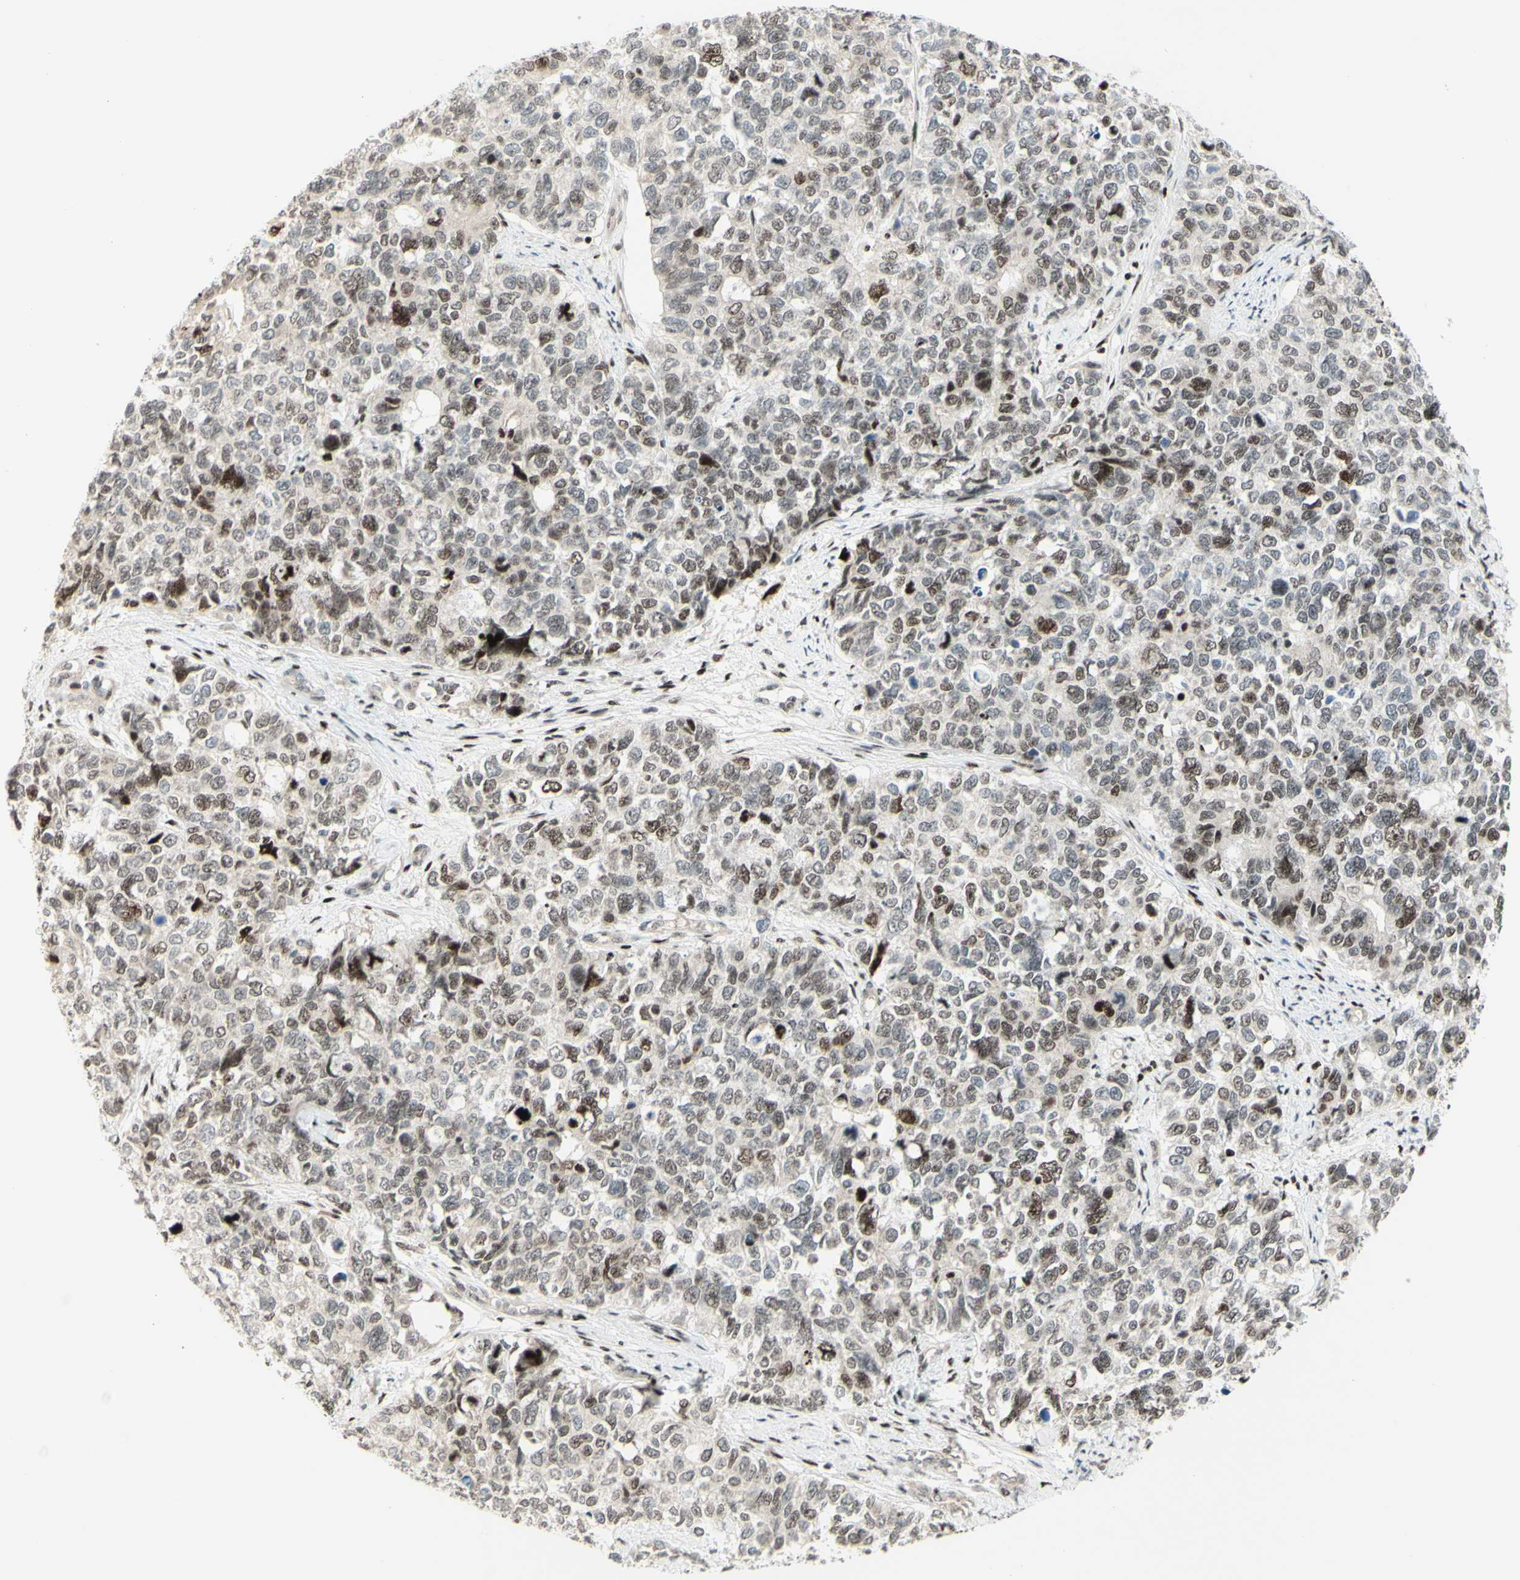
{"staining": {"intensity": "moderate", "quantity": "25%-75%", "location": "nuclear"}, "tissue": "cervical cancer", "cell_type": "Tumor cells", "image_type": "cancer", "snomed": [{"axis": "morphology", "description": "Squamous cell carcinoma, NOS"}, {"axis": "topography", "description": "Cervix"}], "caption": "Brown immunohistochemical staining in human cervical cancer displays moderate nuclear expression in approximately 25%-75% of tumor cells.", "gene": "CDKL5", "patient": {"sex": "female", "age": 63}}